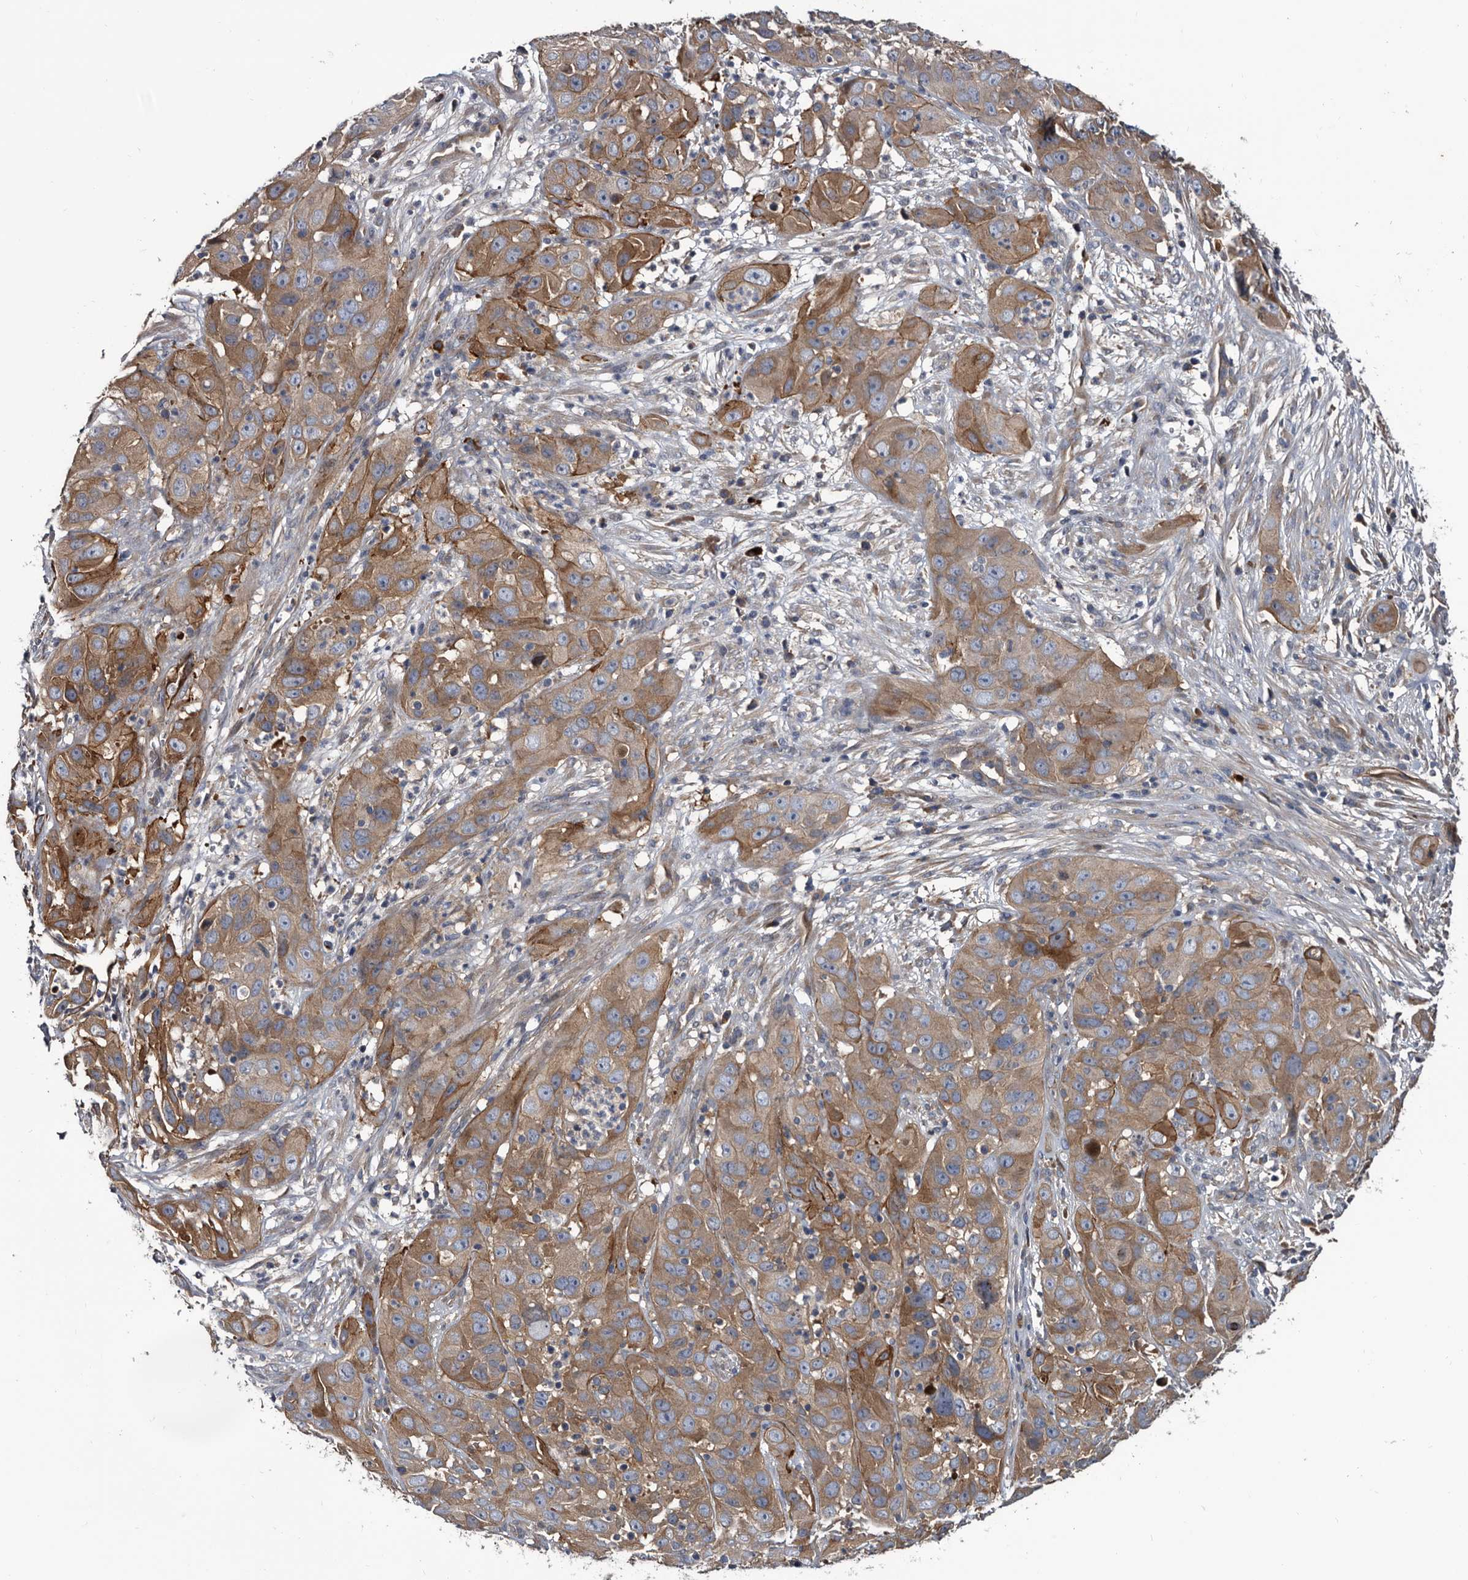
{"staining": {"intensity": "moderate", "quantity": ">75%", "location": "cytoplasmic/membranous"}, "tissue": "cervical cancer", "cell_type": "Tumor cells", "image_type": "cancer", "snomed": [{"axis": "morphology", "description": "Squamous cell carcinoma, NOS"}, {"axis": "topography", "description": "Cervix"}], "caption": "High-power microscopy captured an immunohistochemistry micrograph of cervical cancer, revealing moderate cytoplasmic/membranous positivity in approximately >75% of tumor cells.", "gene": "TSPAN17", "patient": {"sex": "female", "age": 32}}